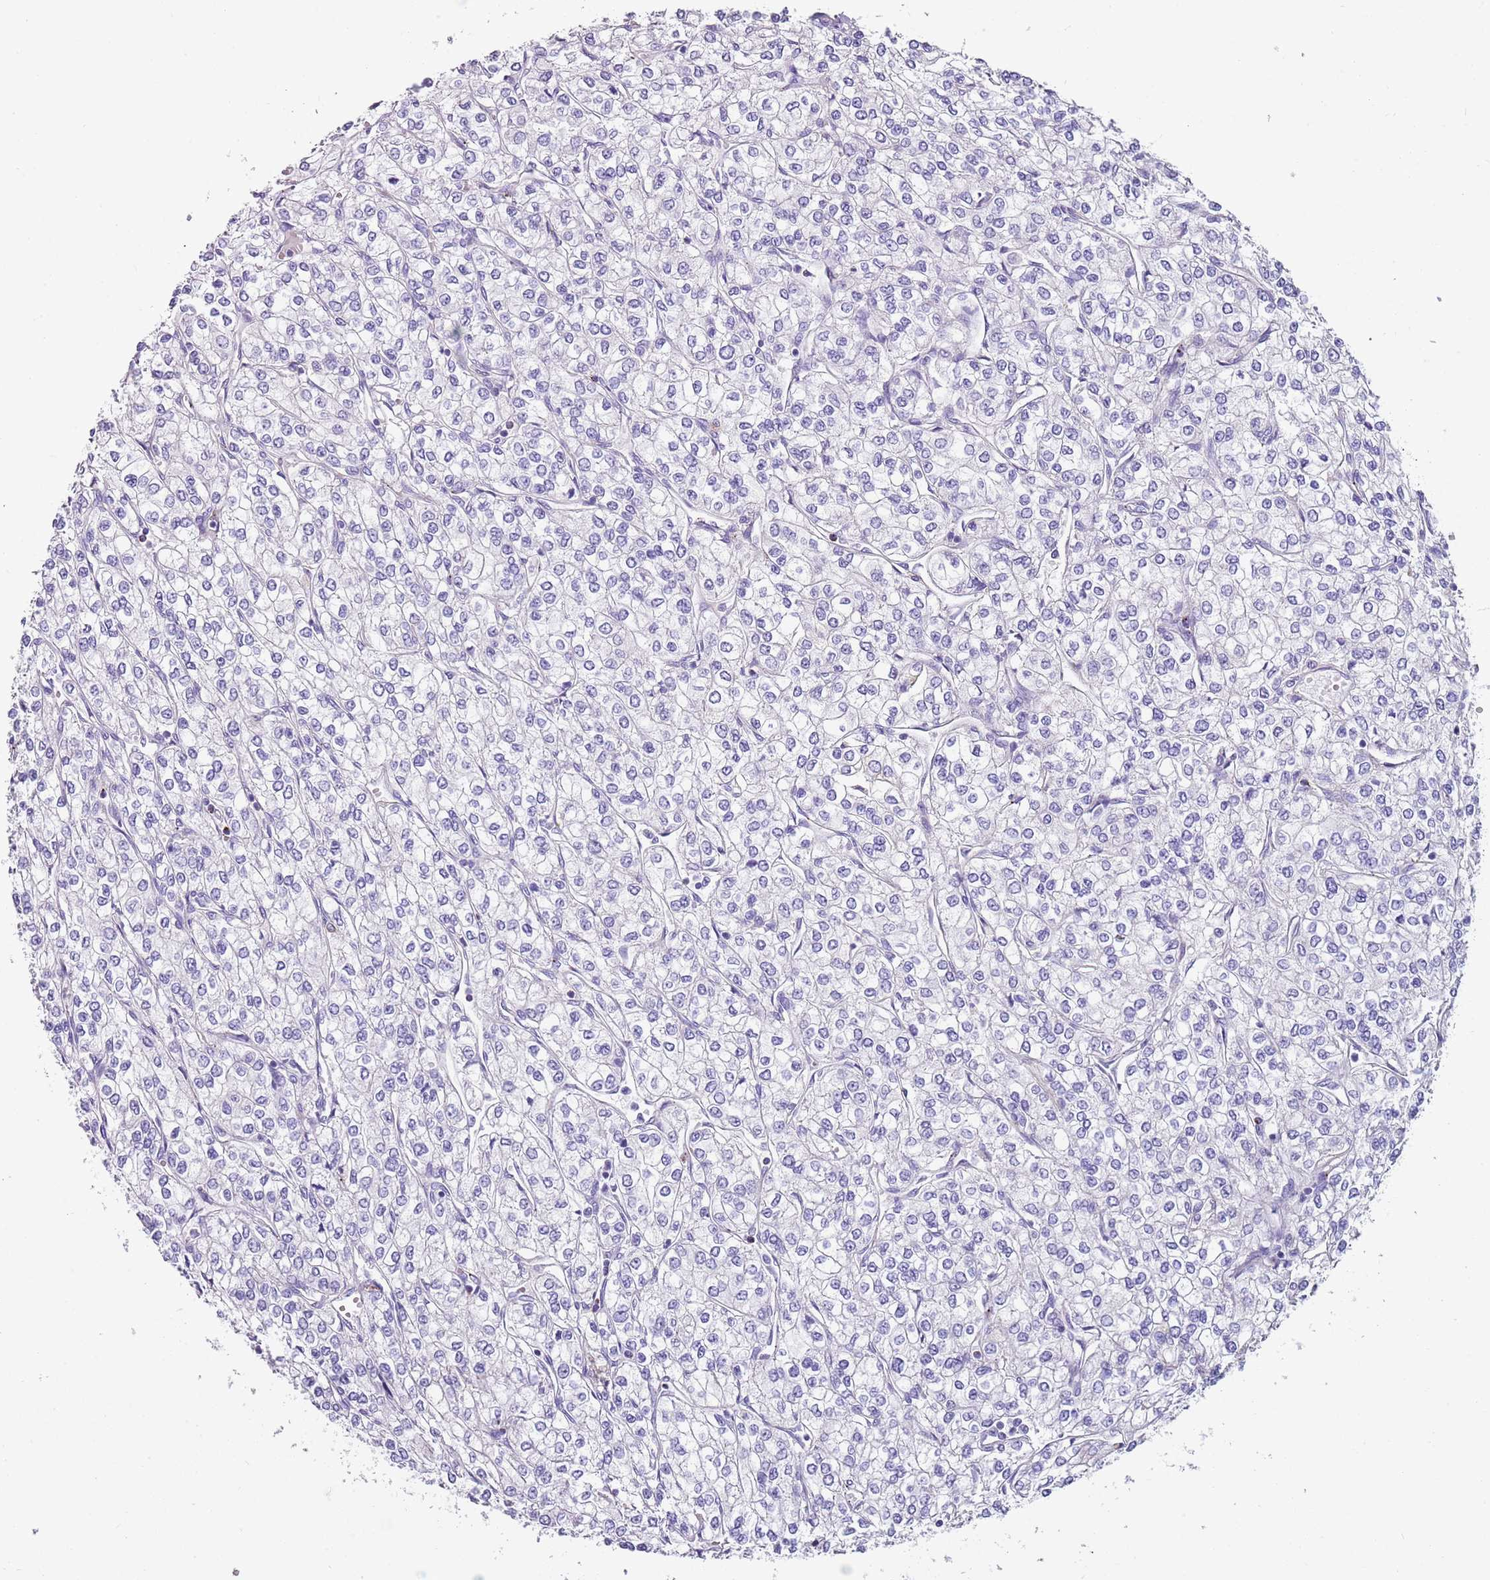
{"staining": {"intensity": "negative", "quantity": "none", "location": "none"}, "tissue": "renal cancer", "cell_type": "Tumor cells", "image_type": "cancer", "snomed": [{"axis": "morphology", "description": "Adenocarcinoma, NOS"}, {"axis": "topography", "description": "Kidney"}], "caption": "The histopathology image shows no significant expression in tumor cells of renal cancer.", "gene": "LRRN3", "patient": {"sex": "male", "age": 80}}